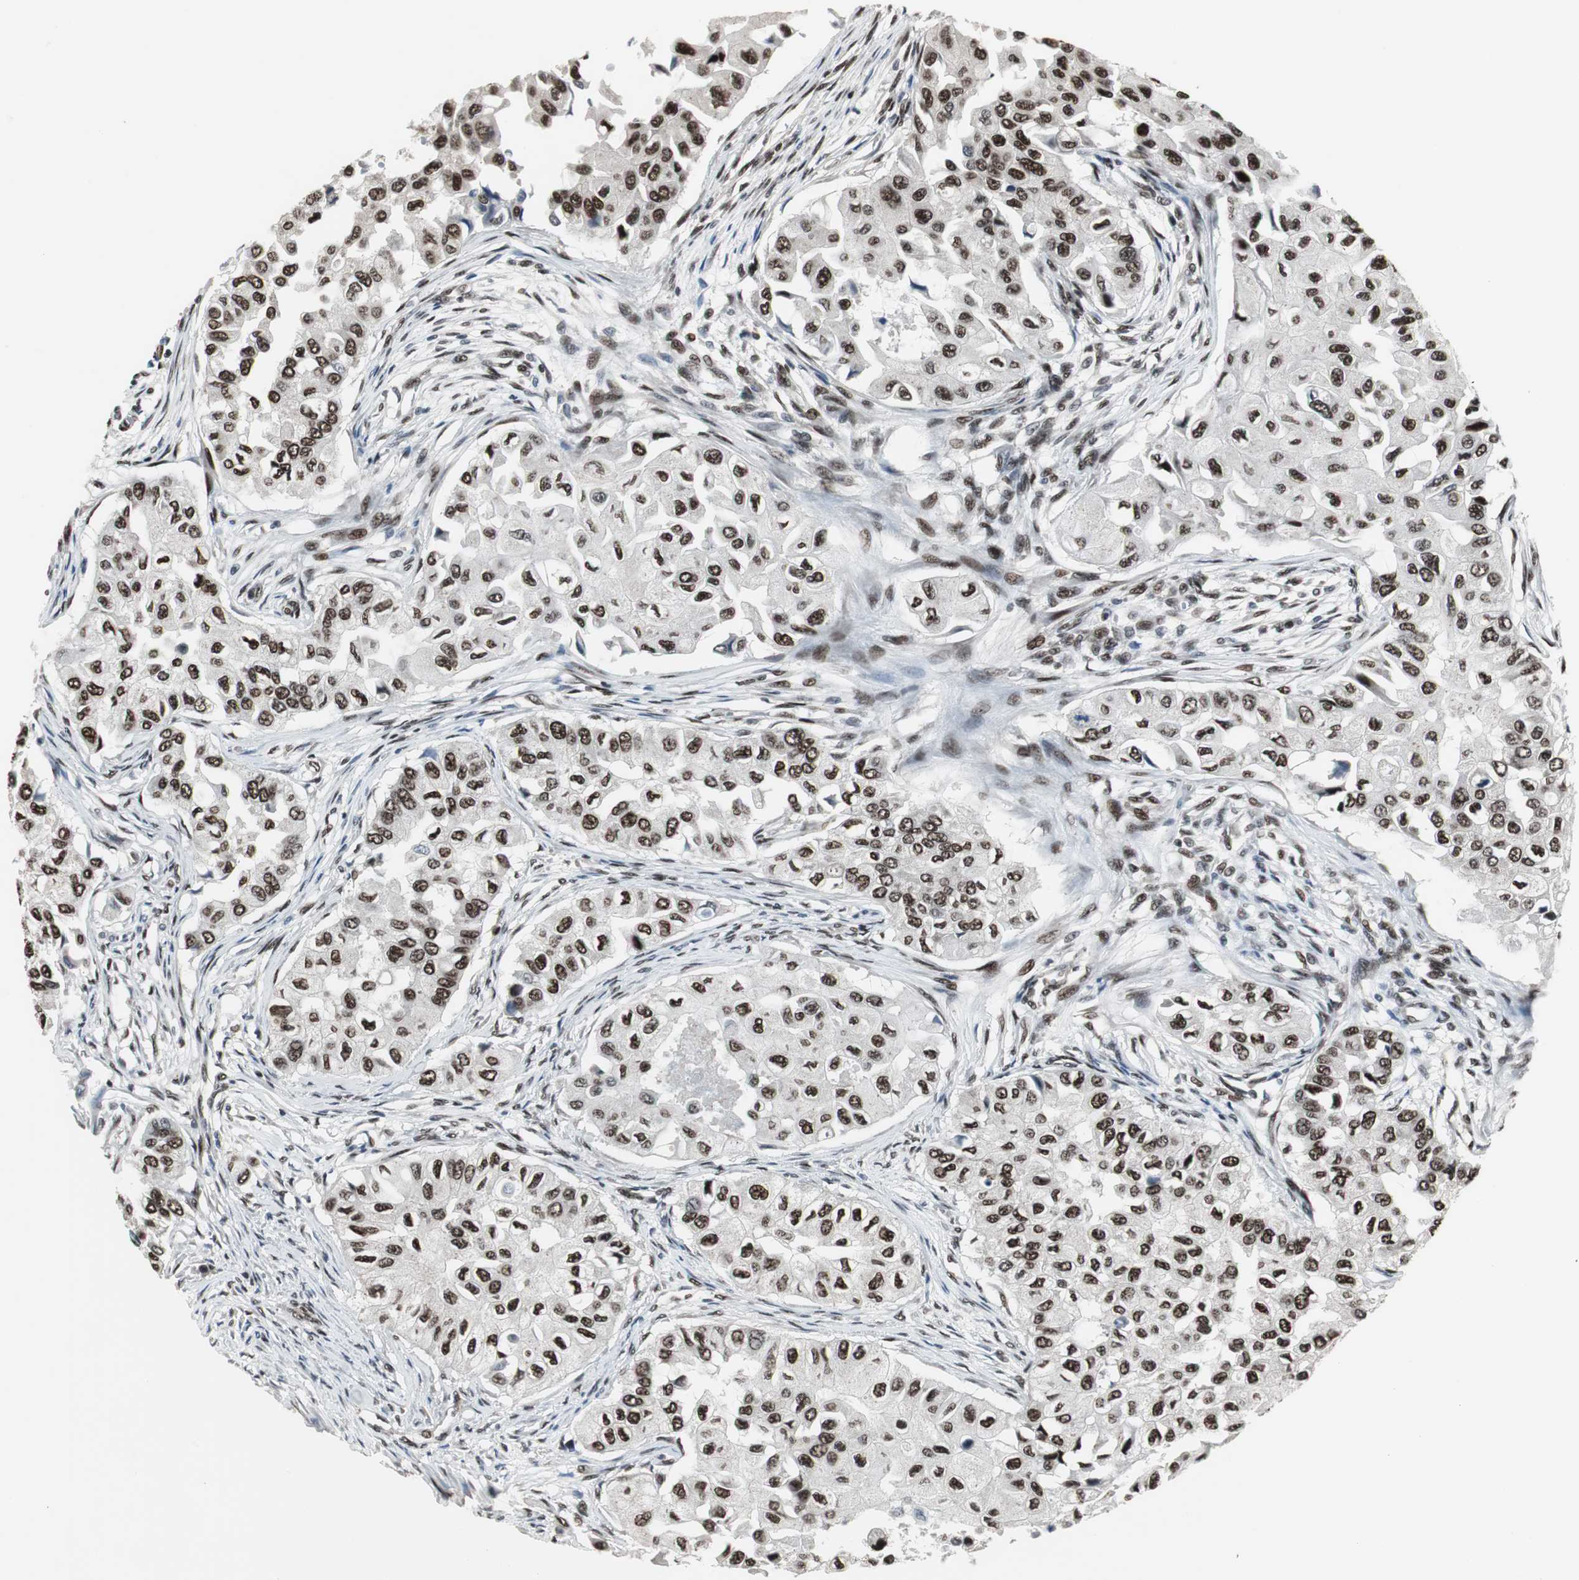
{"staining": {"intensity": "strong", "quantity": ">75%", "location": "nuclear"}, "tissue": "breast cancer", "cell_type": "Tumor cells", "image_type": "cancer", "snomed": [{"axis": "morphology", "description": "Normal tissue, NOS"}, {"axis": "morphology", "description": "Duct carcinoma"}, {"axis": "topography", "description": "Breast"}], "caption": "Protein staining reveals strong nuclear staining in about >75% of tumor cells in breast cancer (intraductal carcinoma).", "gene": "CDK9", "patient": {"sex": "female", "age": 49}}